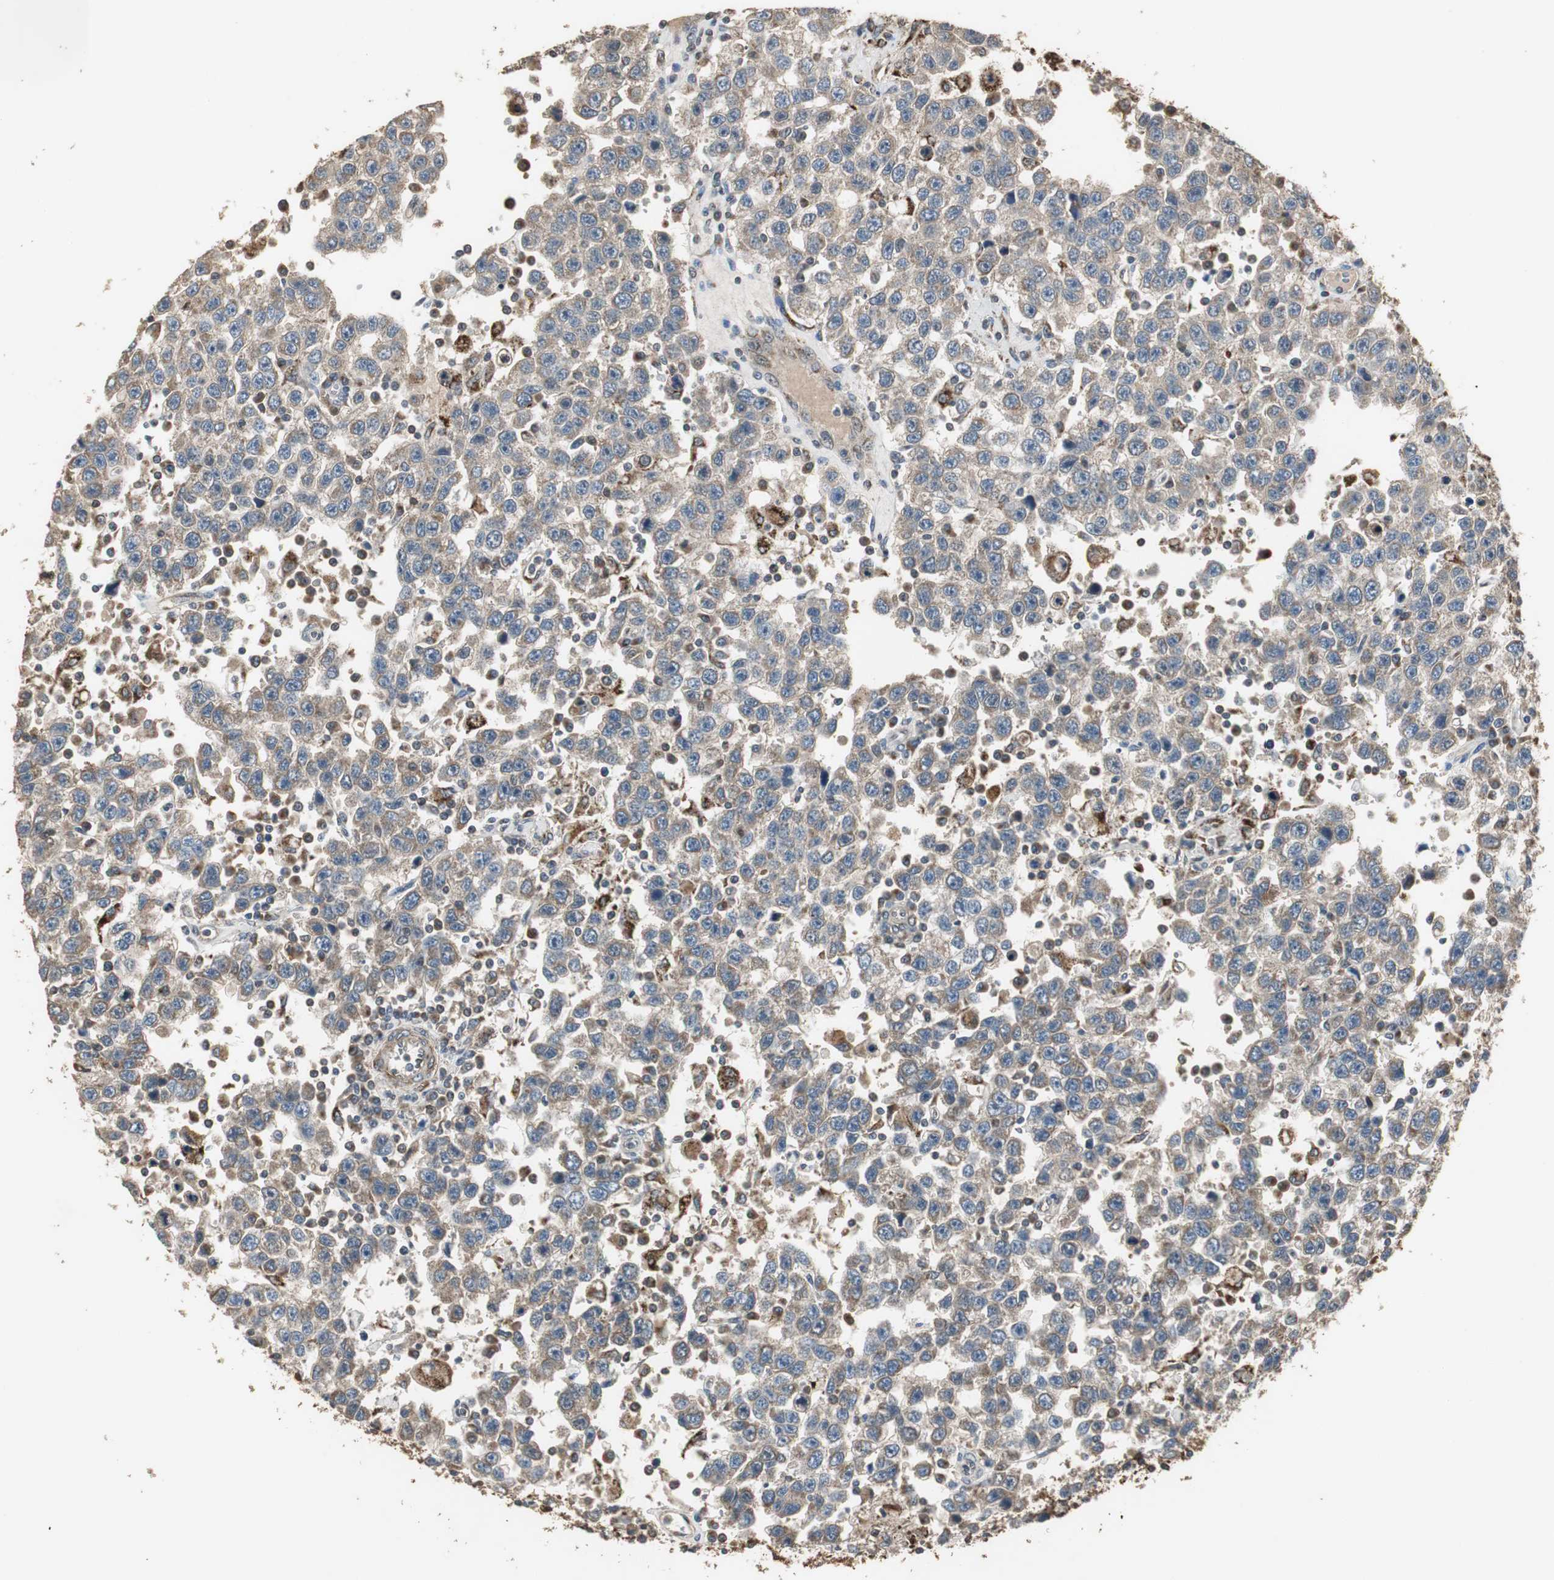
{"staining": {"intensity": "moderate", "quantity": ">75%", "location": "cytoplasmic/membranous"}, "tissue": "testis cancer", "cell_type": "Tumor cells", "image_type": "cancer", "snomed": [{"axis": "morphology", "description": "Seminoma, NOS"}, {"axis": "topography", "description": "Testis"}], "caption": "Tumor cells exhibit medium levels of moderate cytoplasmic/membranous expression in about >75% of cells in human testis seminoma. Using DAB (3,3'-diaminobenzidine) (brown) and hematoxylin (blue) stains, captured at high magnification using brightfield microscopy.", "gene": "JTB", "patient": {"sex": "male", "age": 41}}